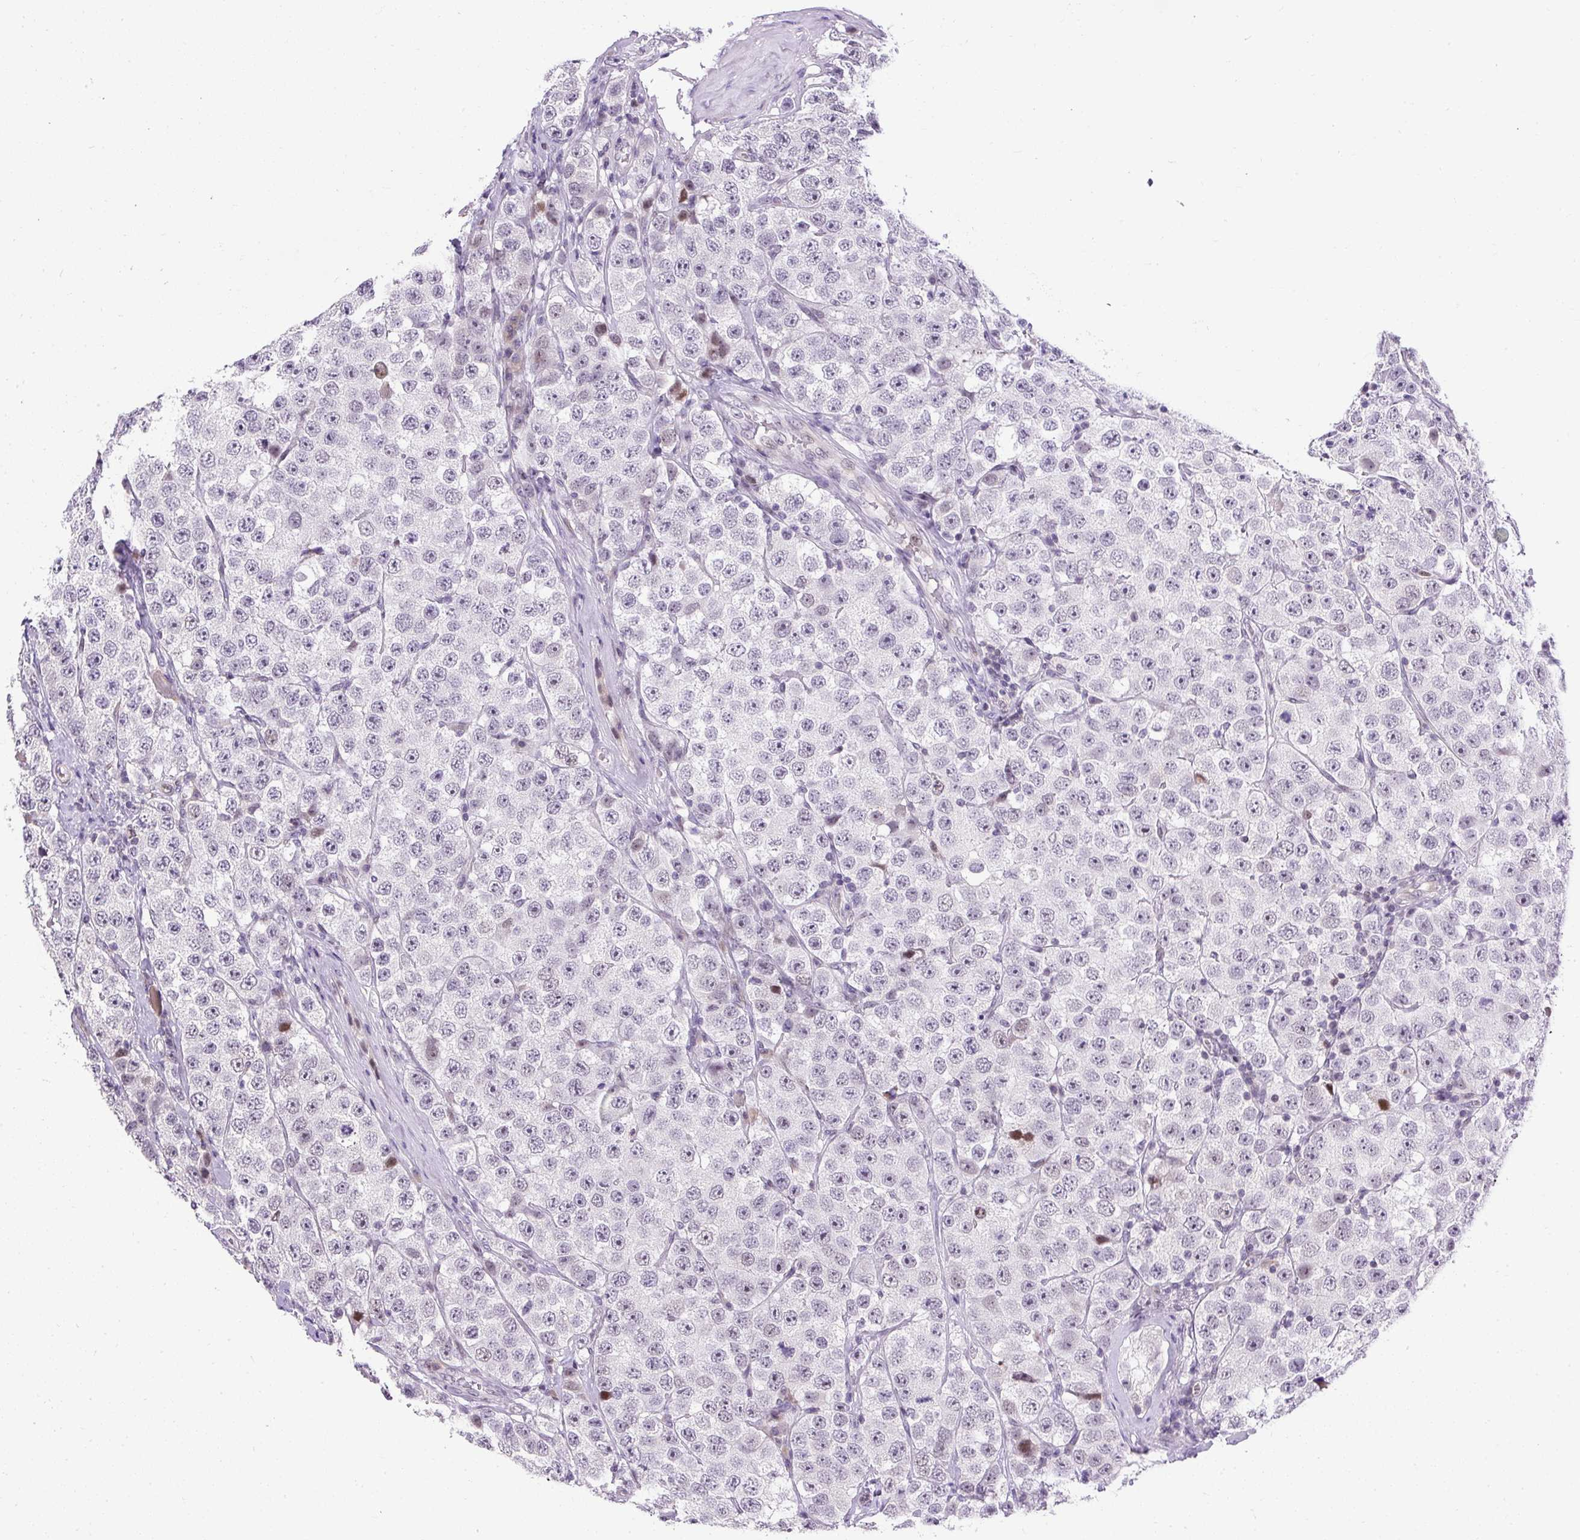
{"staining": {"intensity": "moderate", "quantity": "<25%", "location": "nuclear"}, "tissue": "testis cancer", "cell_type": "Tumor cells", "image_type": "cancer", "snomed": [{"axis": "morphology", "description": "Seminoma, NOS"}, {"axis": "topography", "description": "Testis"}], "caption": "Protein expression analysis of human testis cancer (seminoma) reveals moderate nuclear staining in about <25% of tumor cells.", "gene": "ARHGEF18", "patient": {"sex": "male", "age": 28}}